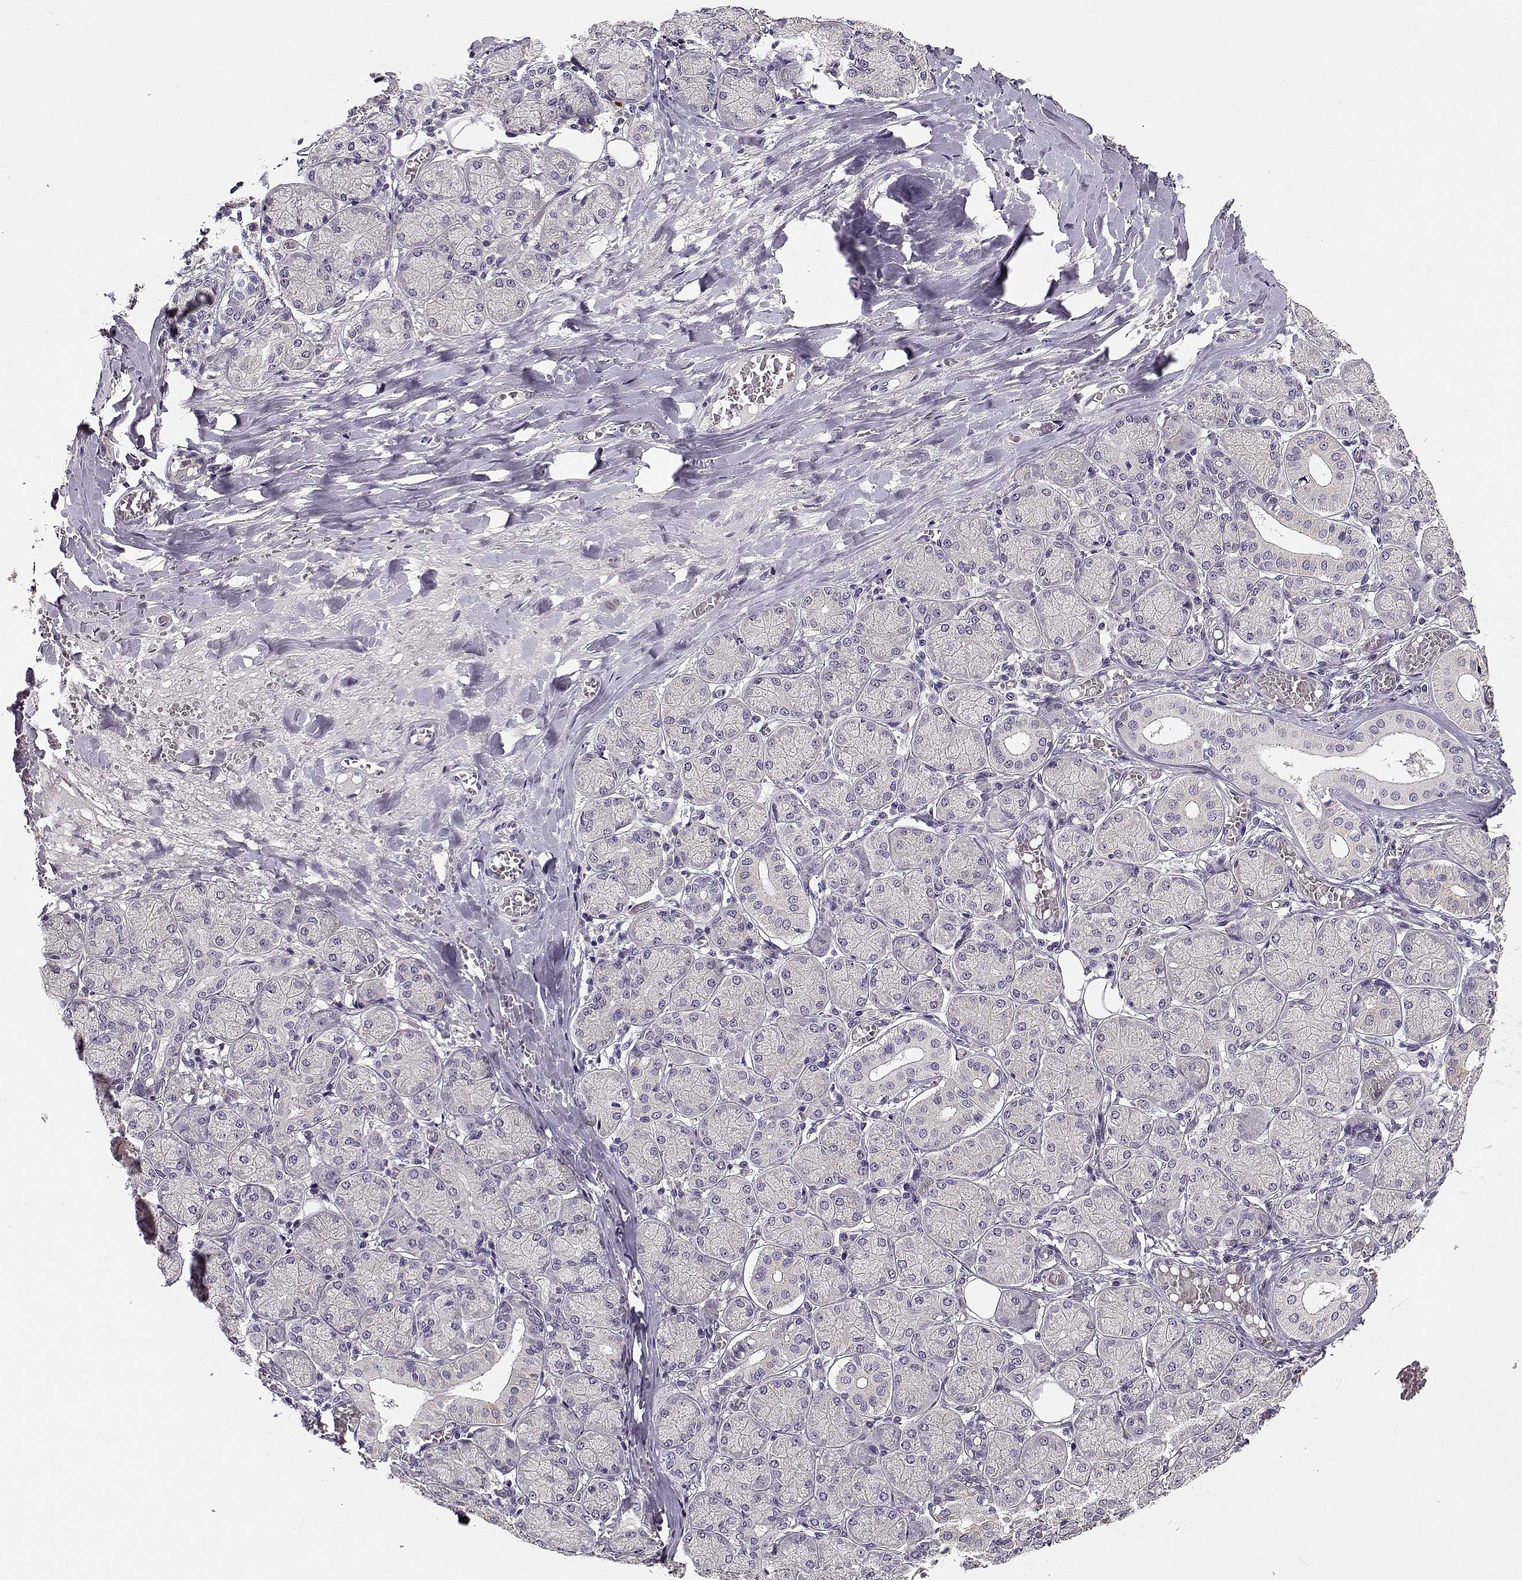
{"staining": {"intensity": "weak", "quantity": "<25%", "location": "cytoplasmic/membranous"}, "tissue": "salivary gland", "cell_type": "Glandular cells", "image_type": "normal", "snomed": [{"axis": "morphology", "description": "Normal tissue, NOS"}, {"axis": "topography", "description": "Salivary gland"}, {"axis": "topography", "description": "Peripheral nerve tissue"}], "caption": "Salivary gland was stained to show a protein in brown. There is no significant expression in glandular cells. (DAB IHC, high magnification).", "gene": "TMEM145", "patient": {"sex": "female", "age": 24}}